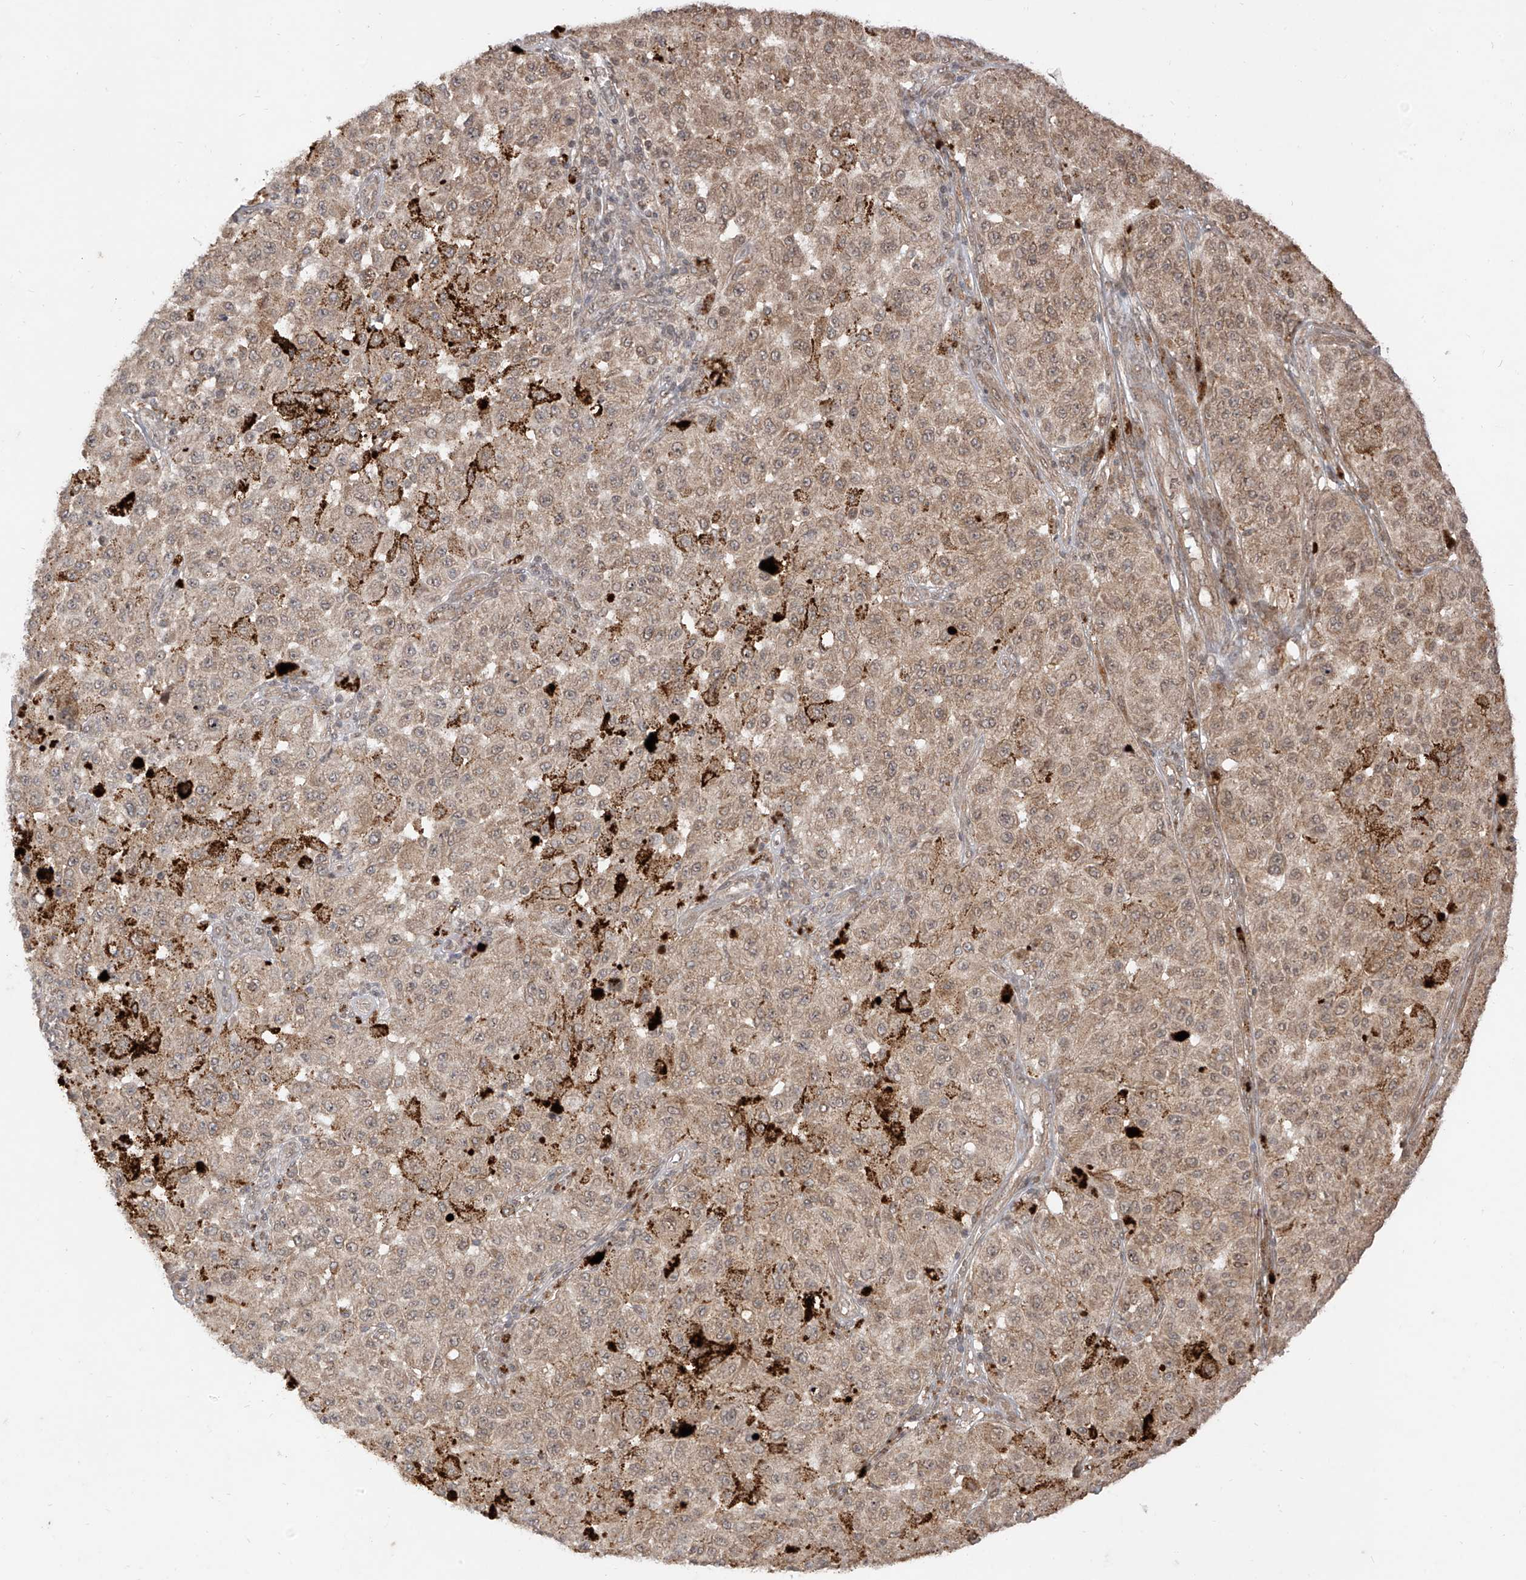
{"staining": {"intensity": "moderate", "quantity": ">75%", "location": "cytoplasmic/membranous"}, "tissue": "melanoma", "cell_type": "Tumor cells", "image_type": "cancer", "snomed": [{"axis": "morphology", "description": "Malignant melanoma, NOS"}, {"axis": "topography", "description": "Skin"}], "caption": "A high-resolution histopathology image shows immunohistochemistry (IHC) staining of melanoma, which demonstrates moderate cytoplasmic/membranous staining in about >75% of tumor cells.", "gene": "LCOR", "patient": {"sex": "female", "age": 64}}